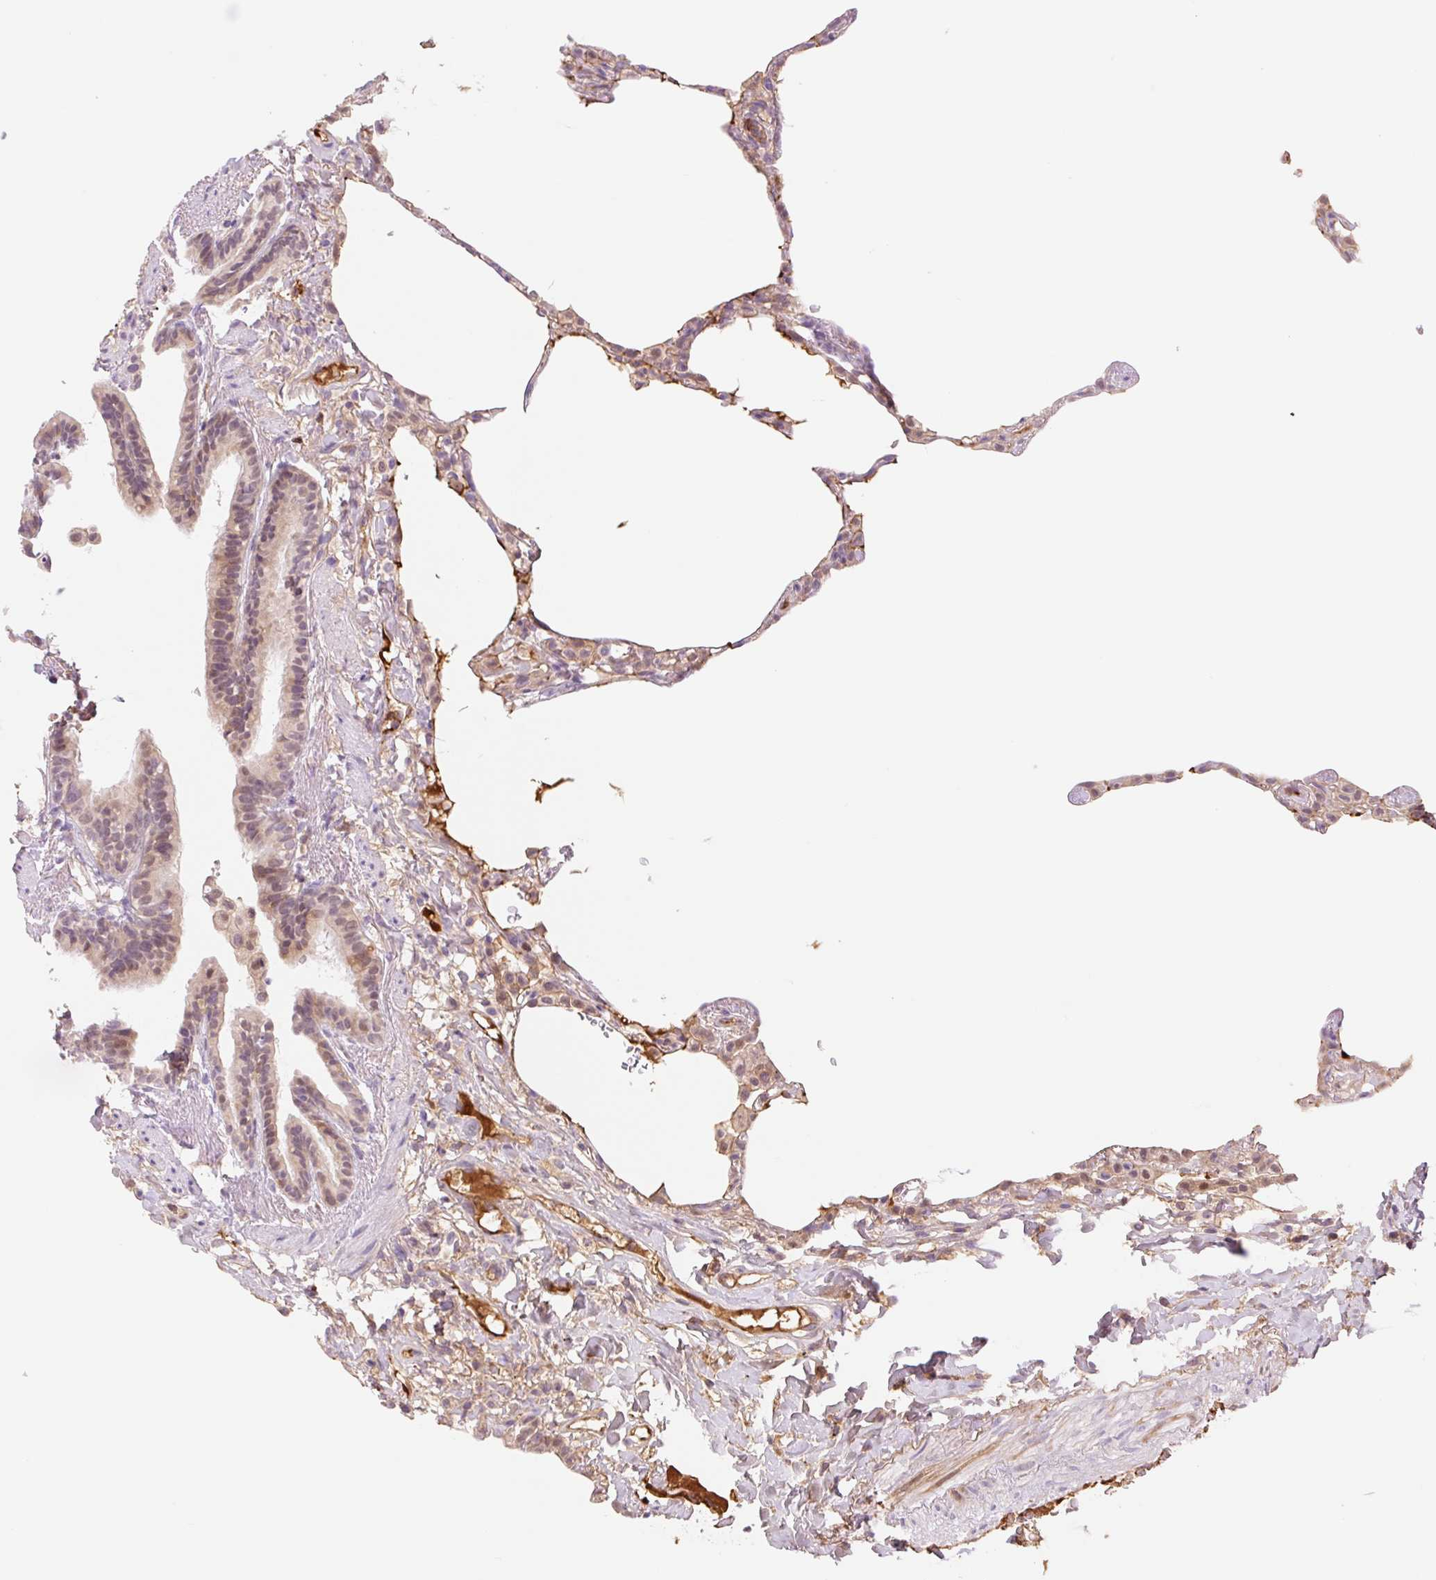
{"staining": {"intensity": "weak", "quantity": "25%-75%", "location": "nuclear"}, "tissue": "lung", "cell_type": "Alveolar cells", "image_type": "normal", "snomed": [{"axis": "morphology", "description": "Normal tissue, NOS"}, {"axis": "topography", "description": "Lung"}], "caption": "Normal lung shows weak nuclear staining in about 25%-75% of alveolar cells.", "gene": "HEBP1", "patient": {"sex": "female", "age": 57}}